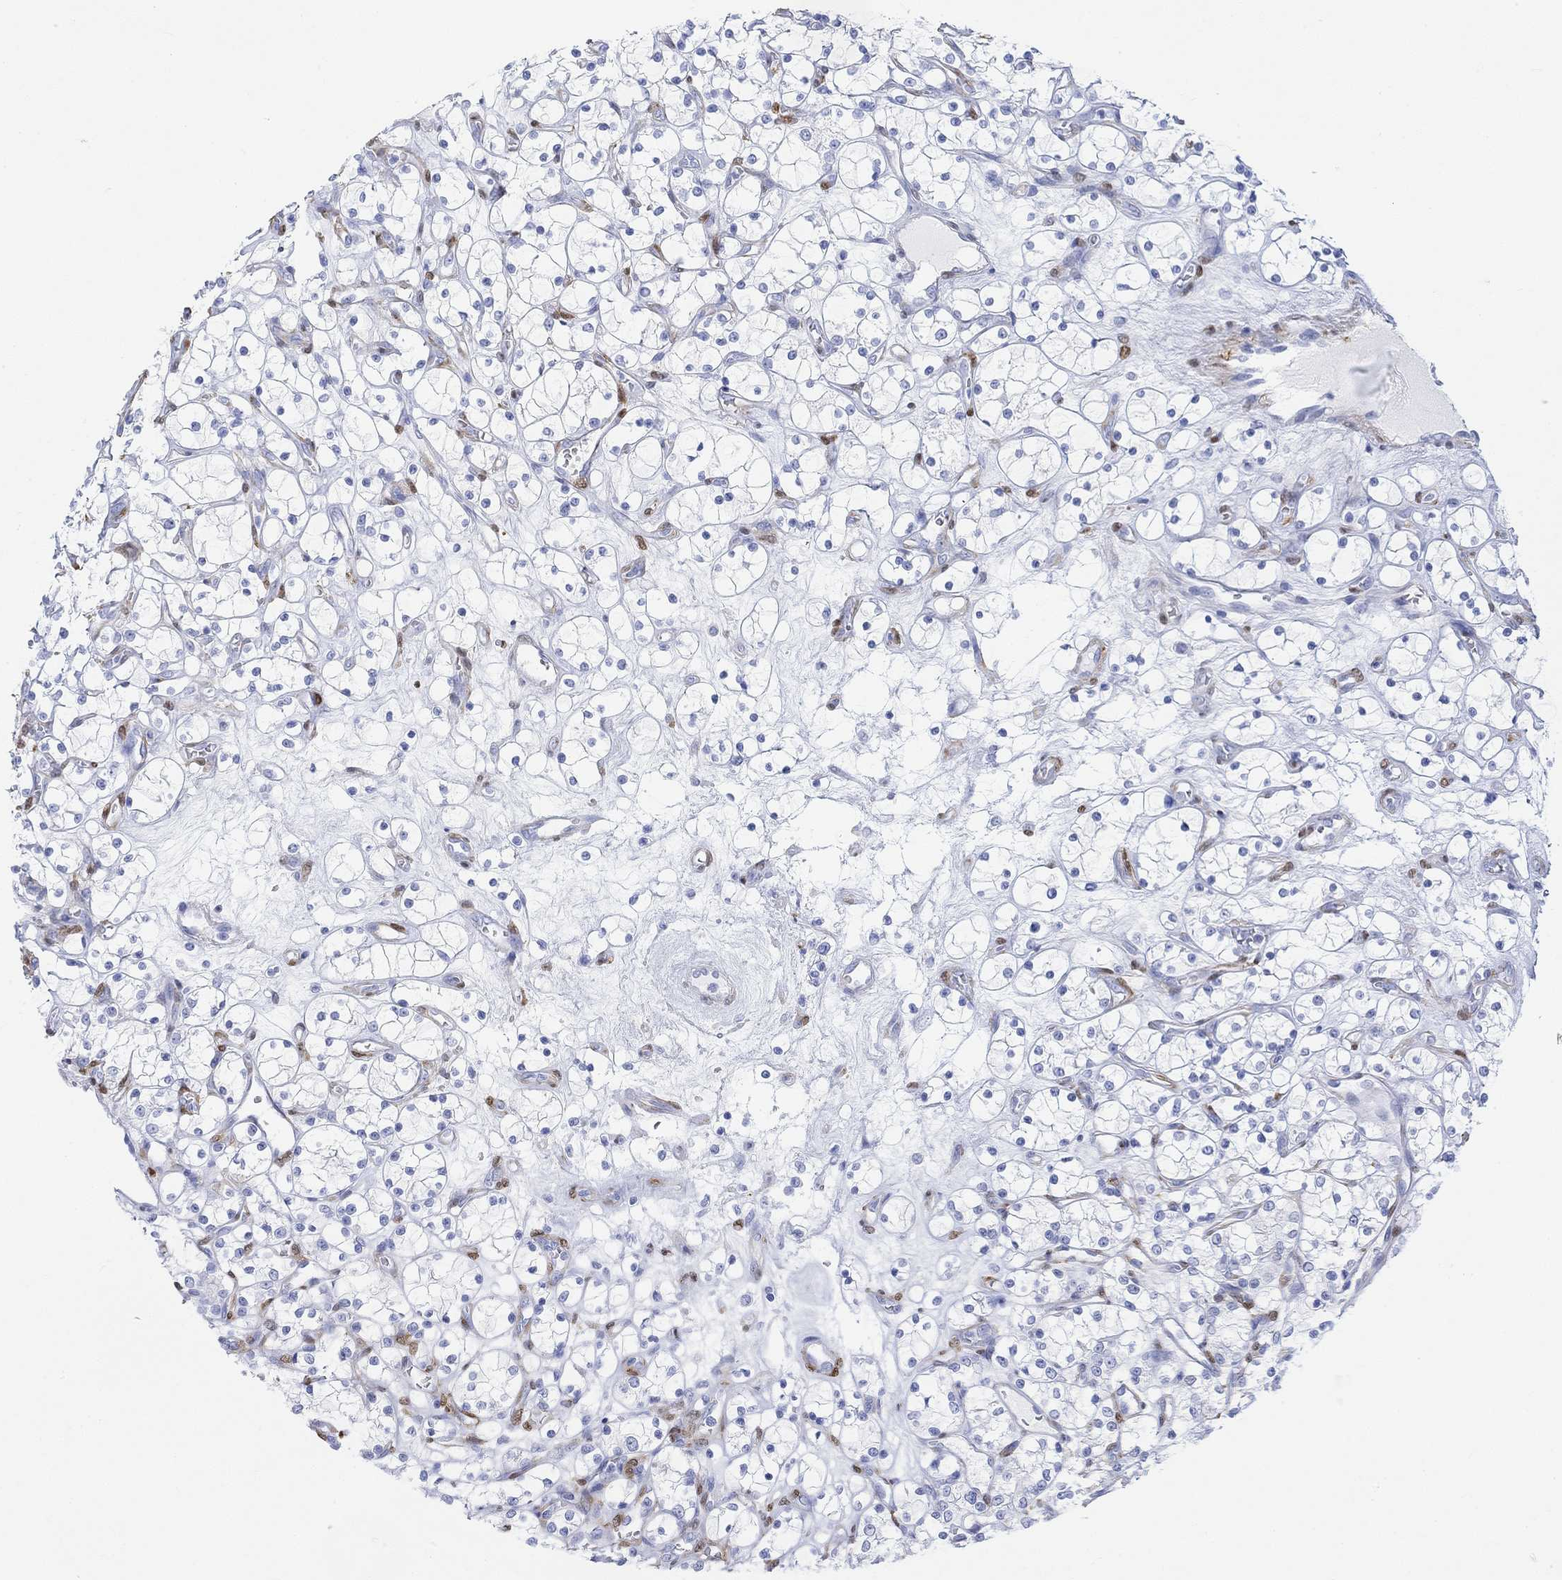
{"staining": {"intensity": "negative", "quantity": "none", "location": "none"}, "tissue": "renal cancer", "cell_type": "Tumor cells", "image_type": "cancer", "snomed": [{"axis": "morphology", "description": "Adenocarcinoma, NOS"}, {"axis": "topography", "description": "Kidney"}], "caption": "Immunohistochemical staining of renal cancer (adenocarcinoma) demonstrates no significant positivity in tumor cells.", "gene": "TPPP3", "patient": {"sex": "female", "age": 69}}